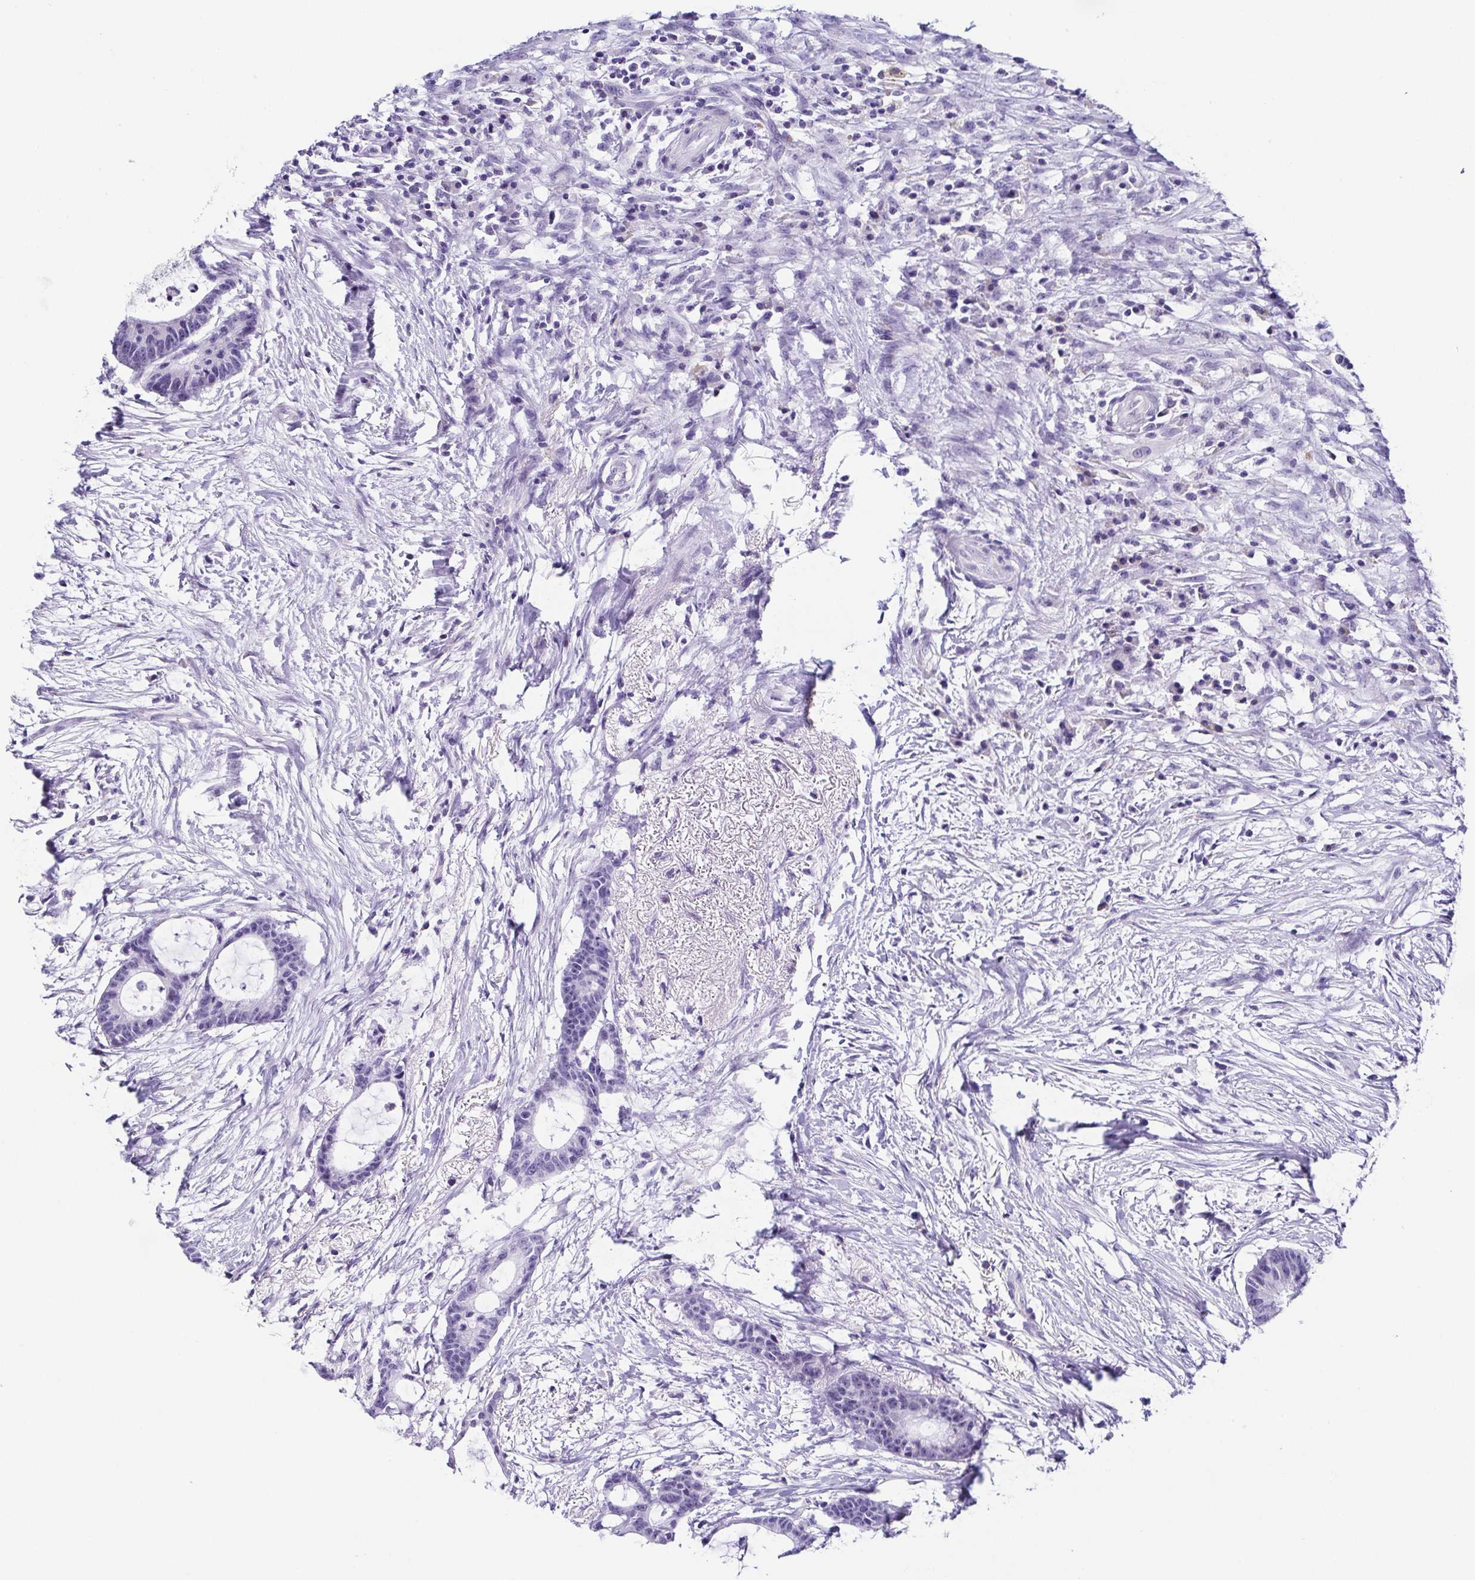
{"staining": {"intensity": "negative", "quantity": "none", "location": "none"}, "tissue": "colorectal cancer", "cell_type": "Tumor cells", "image_type": "cancer", "snomed": [{"axis": "morphology", "description": "Adenocarcinoma, NOS"}, {"axis": "topography", "description": "Colon"}], "caption": "This image is of colorectal cancer stained with IHC to label a protein in brown with the nuclei are counter-stained blue. There is no positivity in tumor cells.", "gene": "TNNT2", "patient": {"sex": "female", "age": 78}}